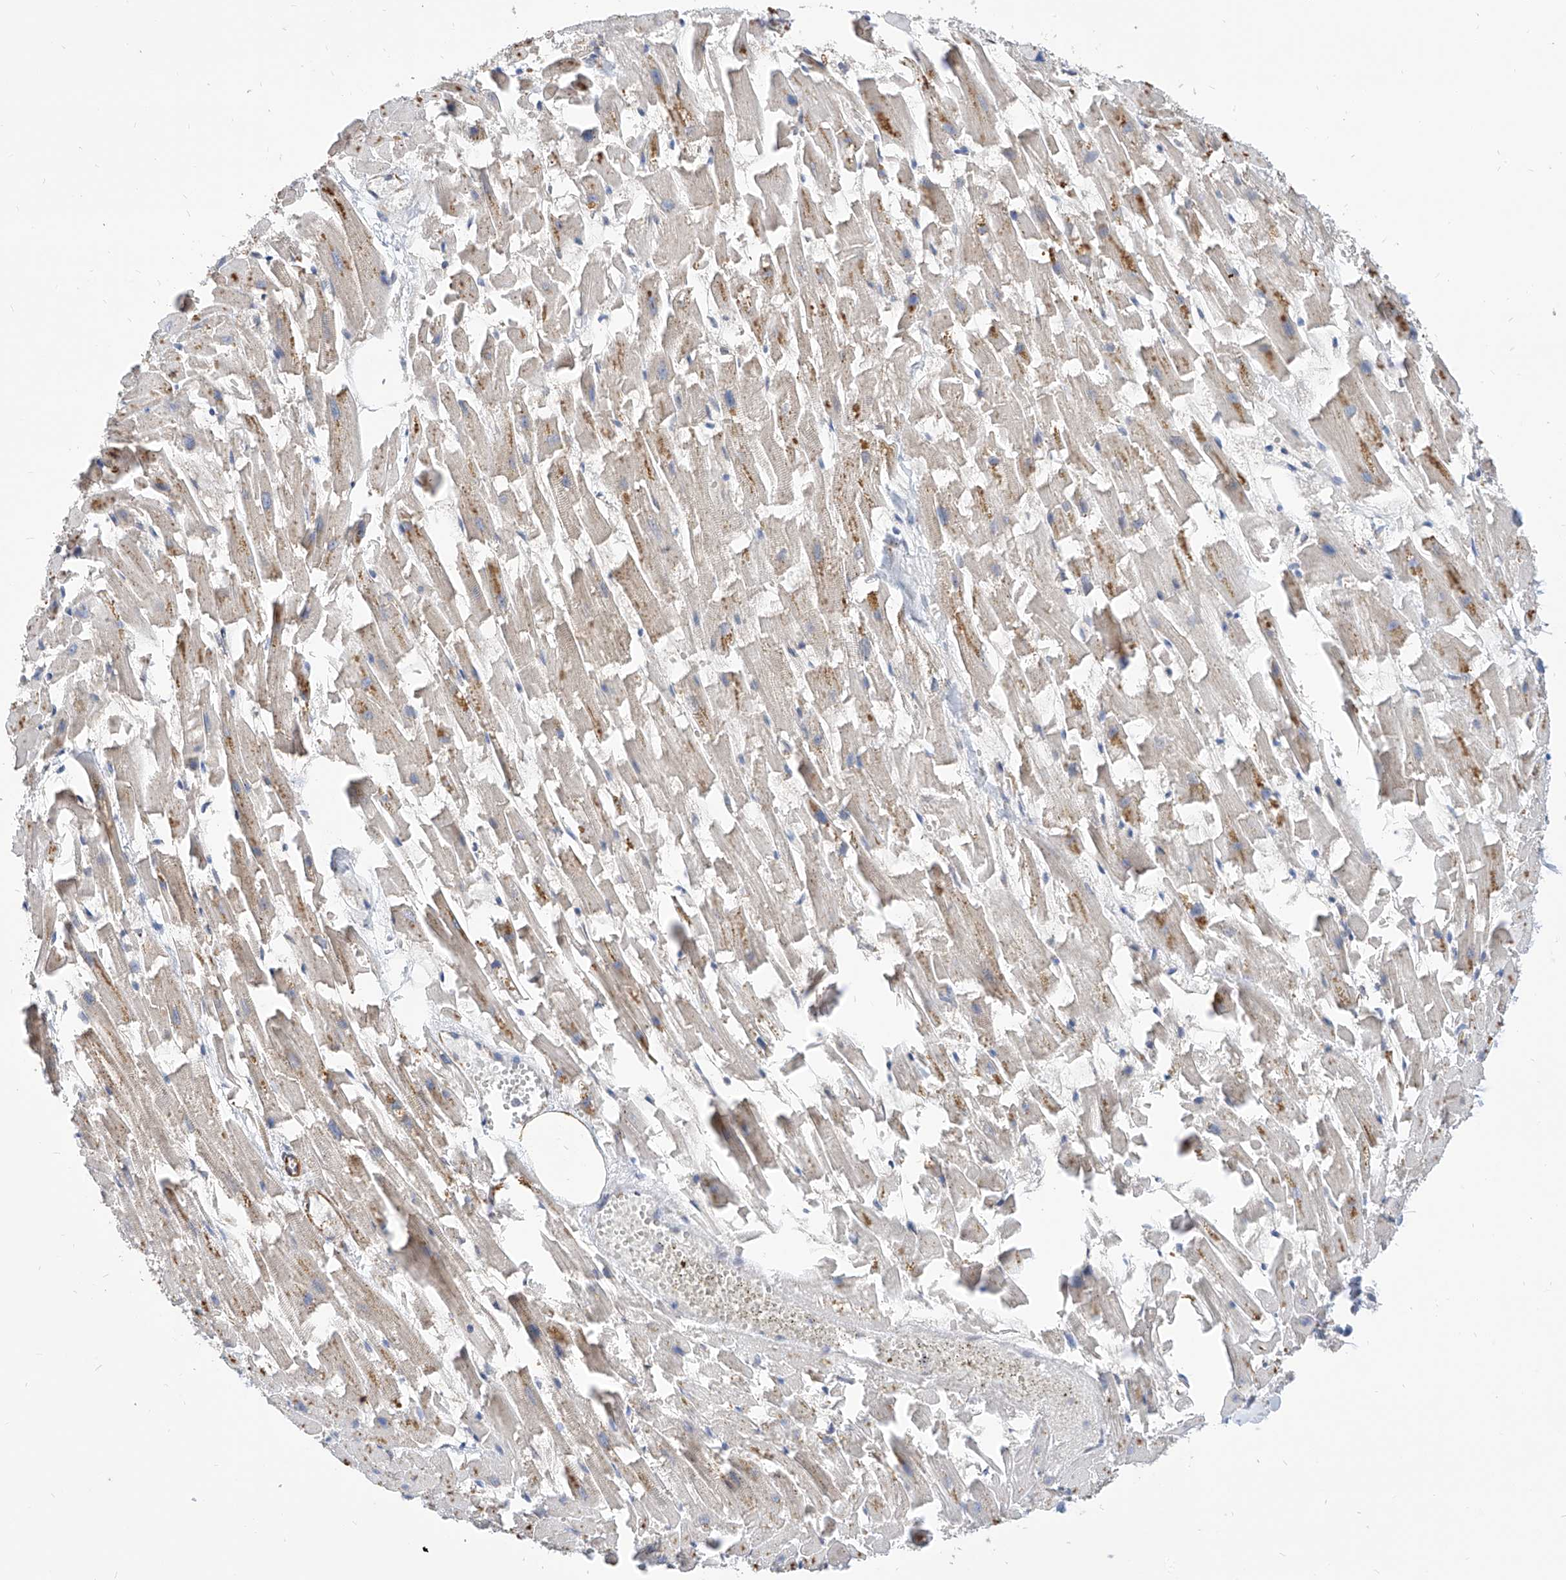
{"staining": {"intensity": "moderate", "quantity": "25%-75%", "location": "cytoplasmic/membranous"}, "tissue": "heart muscle", "cell_type": "Cardiomyocytes", "image_type": "normal", "snomed": [{"axis": "morphology", "description": "Normal tissue, NOS"}, {"axis": "topography", "description": "Heart"}], "caption": "A histopathology image of human heart muscle stained for a protein exhibits moderate cytoplasmic/membranous brown staining in cardiomyocytes. (brown staining indicates protein expression, while blue staining denotes nuclei).", "gene": "MAGEE2", "patient": {"sex": "female", "age": 64}}